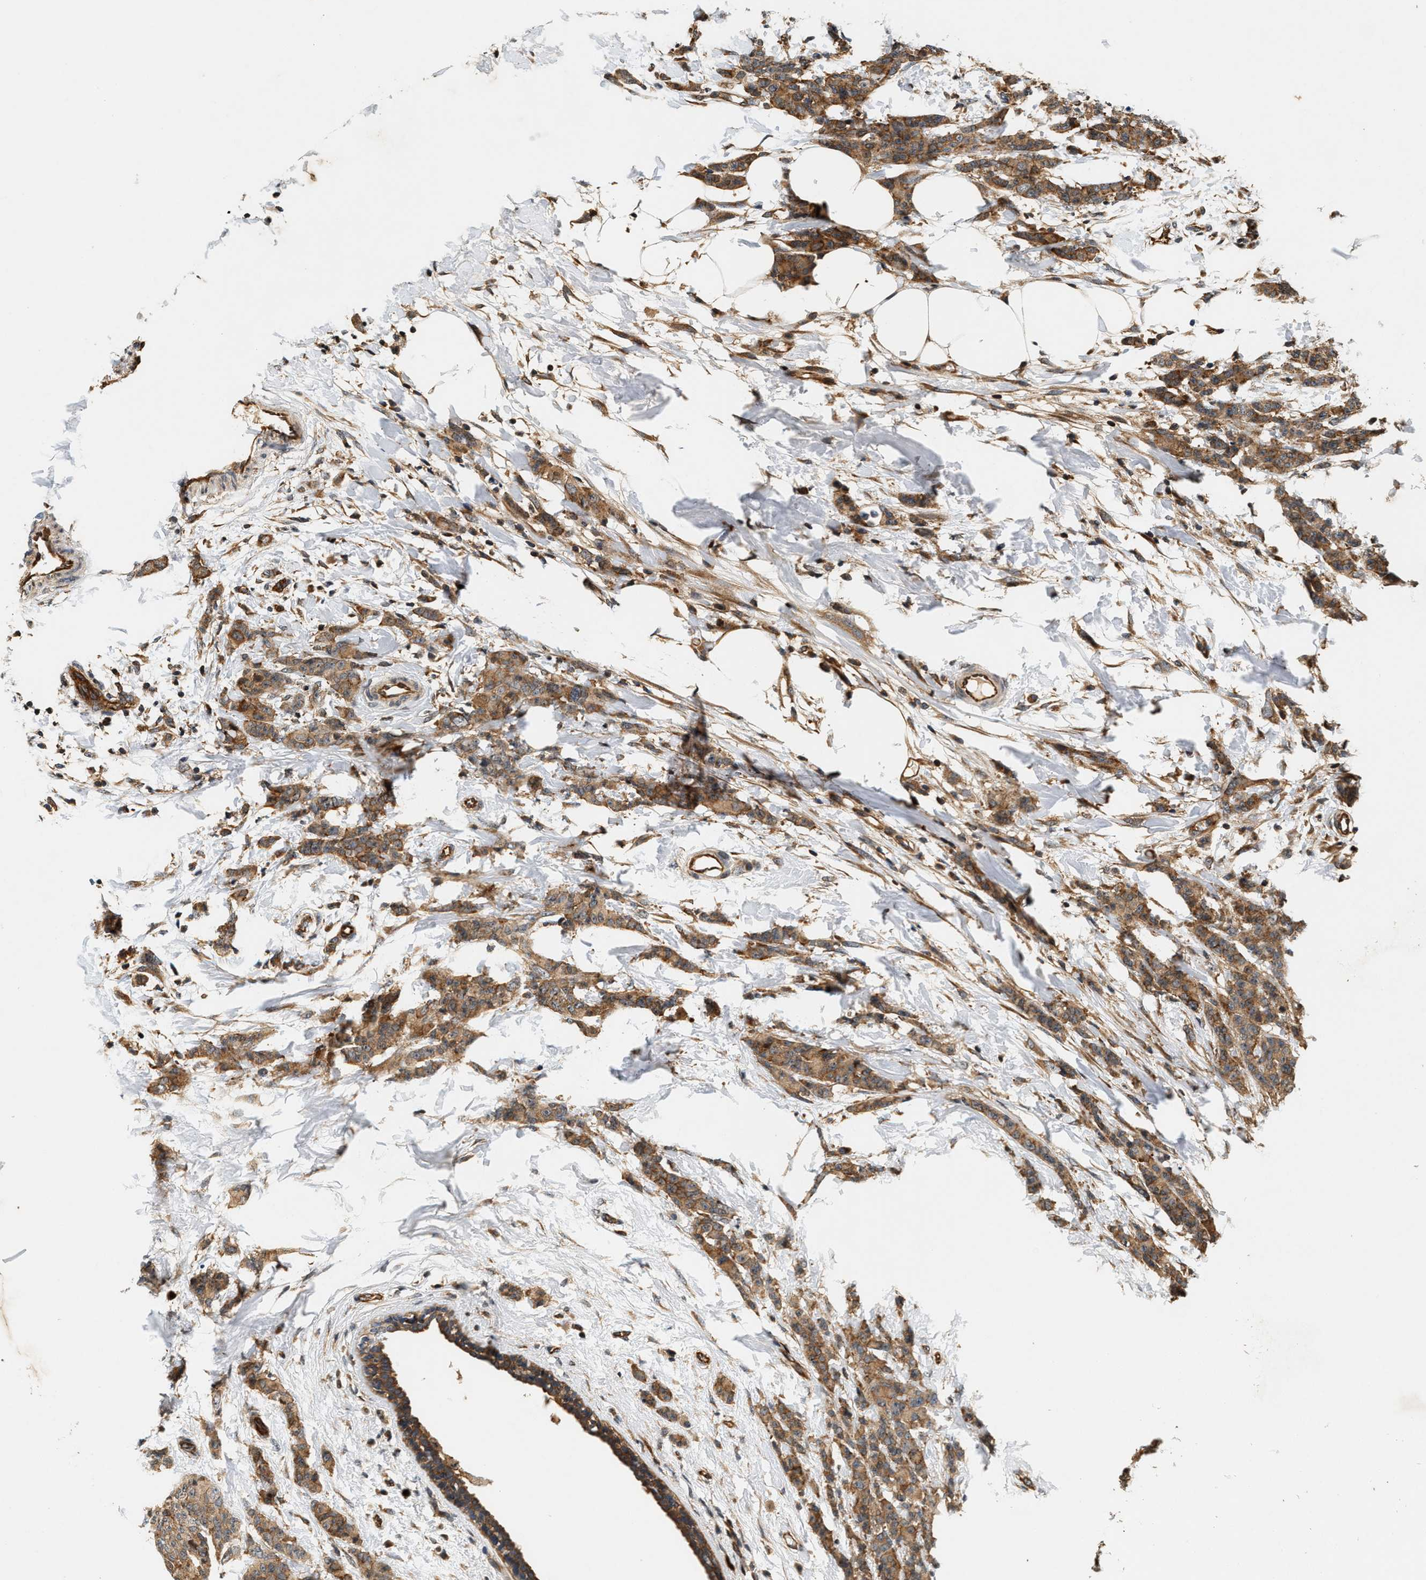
{"staining": {"intensity": "moderate", "quantity": ">75%", "location": "cytoplasmic/membranous"}, "tissue": "breast cancer", "cell_type": "Tumor cells", "image_type": "cancer", "snomed": [{"axis": "morphology", "description": "Normal tissue, NOS"}, {"axis": "morphology", "description": "Duct carcinoma"}, {"axis": "topography", "description": "Breast"}], "caption": "Immunohistochemistry (IHC) of human intraductal carcinoma (breast) displays medium levels of moderate cytoplasmic/membranous expression in approximately >75% of tumor cells. The staining was performed using DAB (3,3'-diaminobenzidine) to visualize the protein expression in brown, while the nuclei were stained in blue with hematoxylin (Magnification: 20x).", "gene": "SAMD9", "patient": {"sex": "female", "age": 40}}